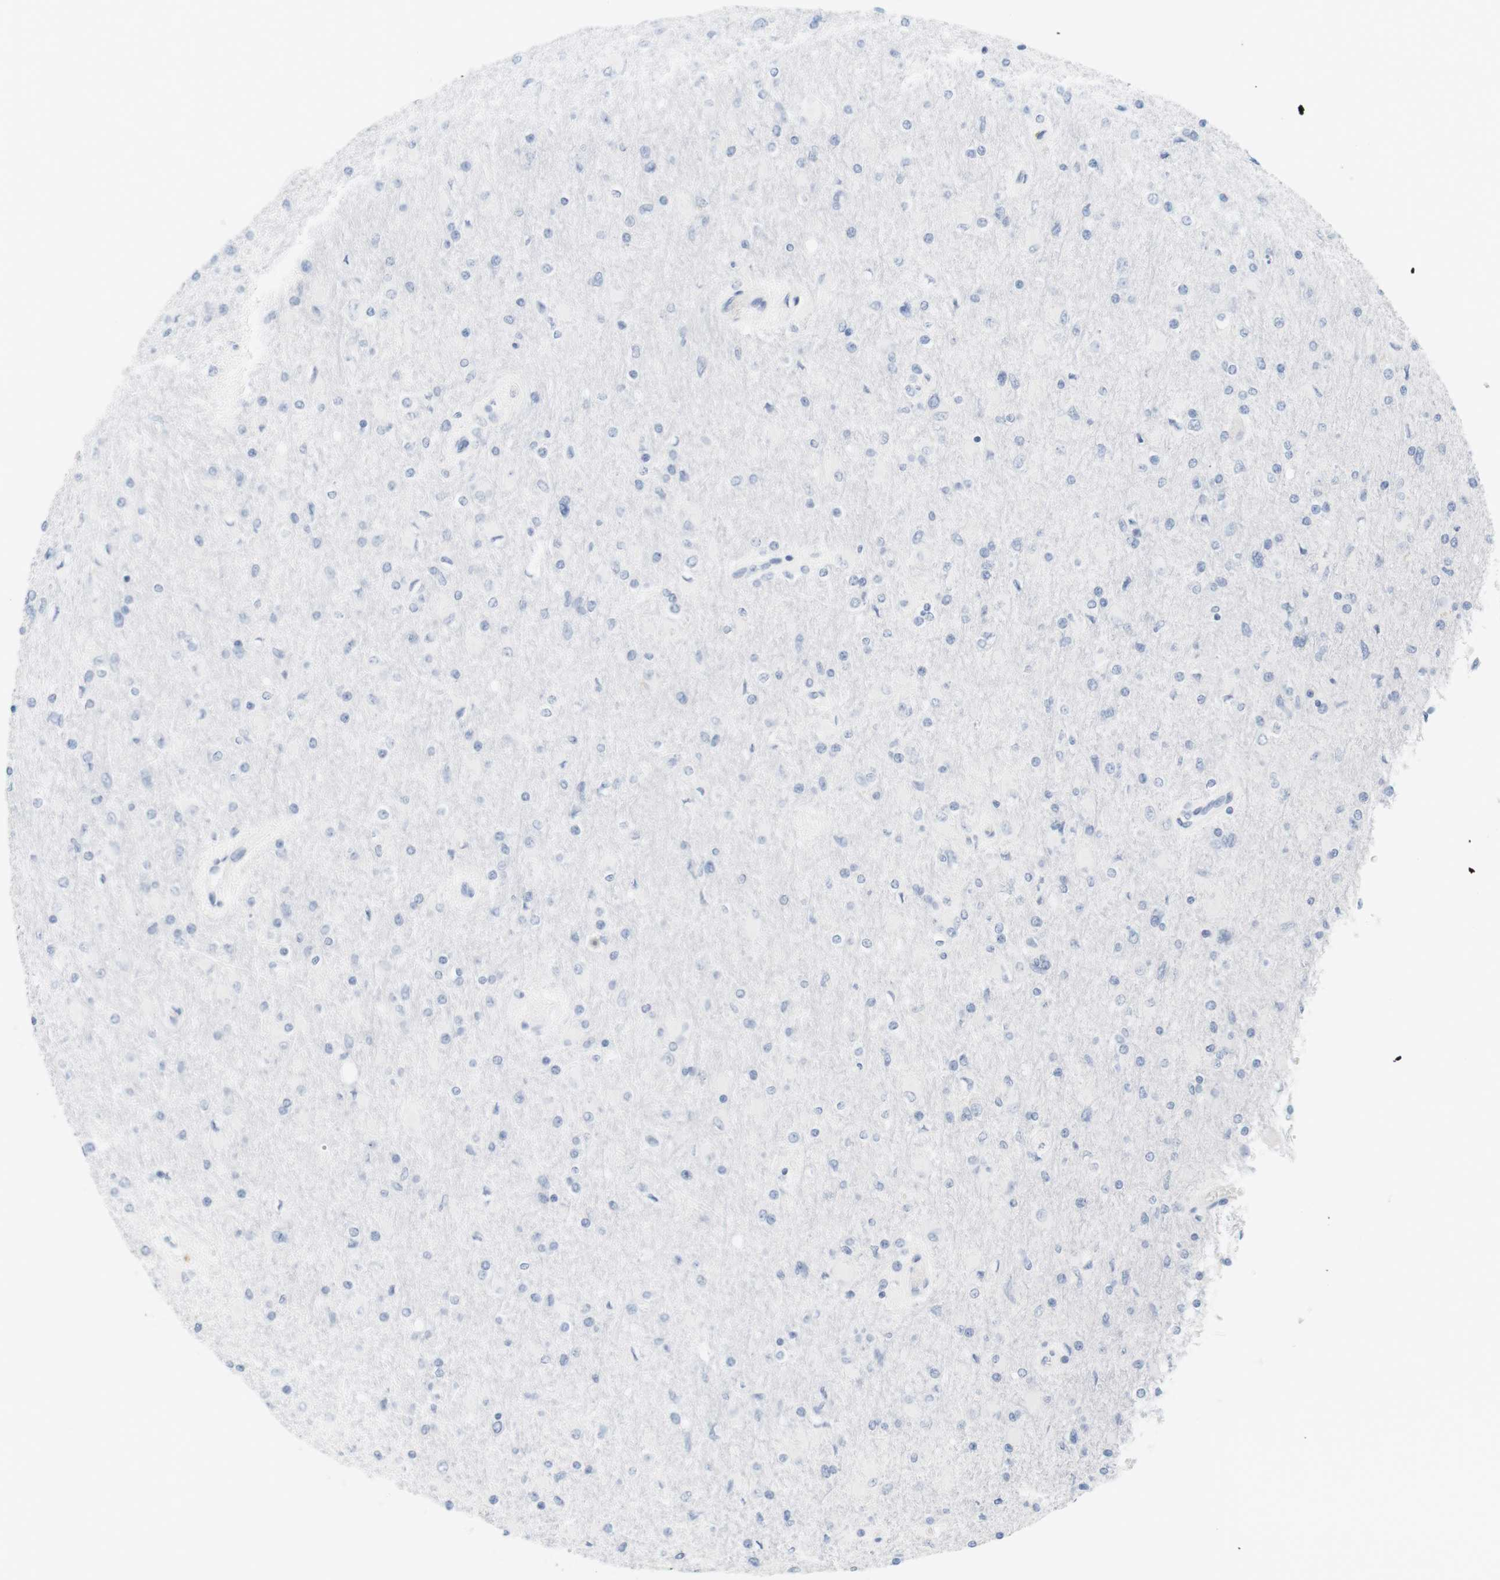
{"staining": {"intensity": "negative", "quantity": "none", "location": "none"}, "tissue": "glioma", "cell_type": "Tumor cells", "image_type": "cancer", "snomed": [{"axis": "morphology", "description": "Glioma, malignant, High grade"}, {"axis": "topography", "description": "Cerebral cortex"}], "caption": "A high-resolution micrograph shows immunohistochemistry staining of malignant high-grade glioma, which reveals no significant expression in tumor cells.", "gene": "OPRM1", "patient": {"sex": "female", "age": 36}}